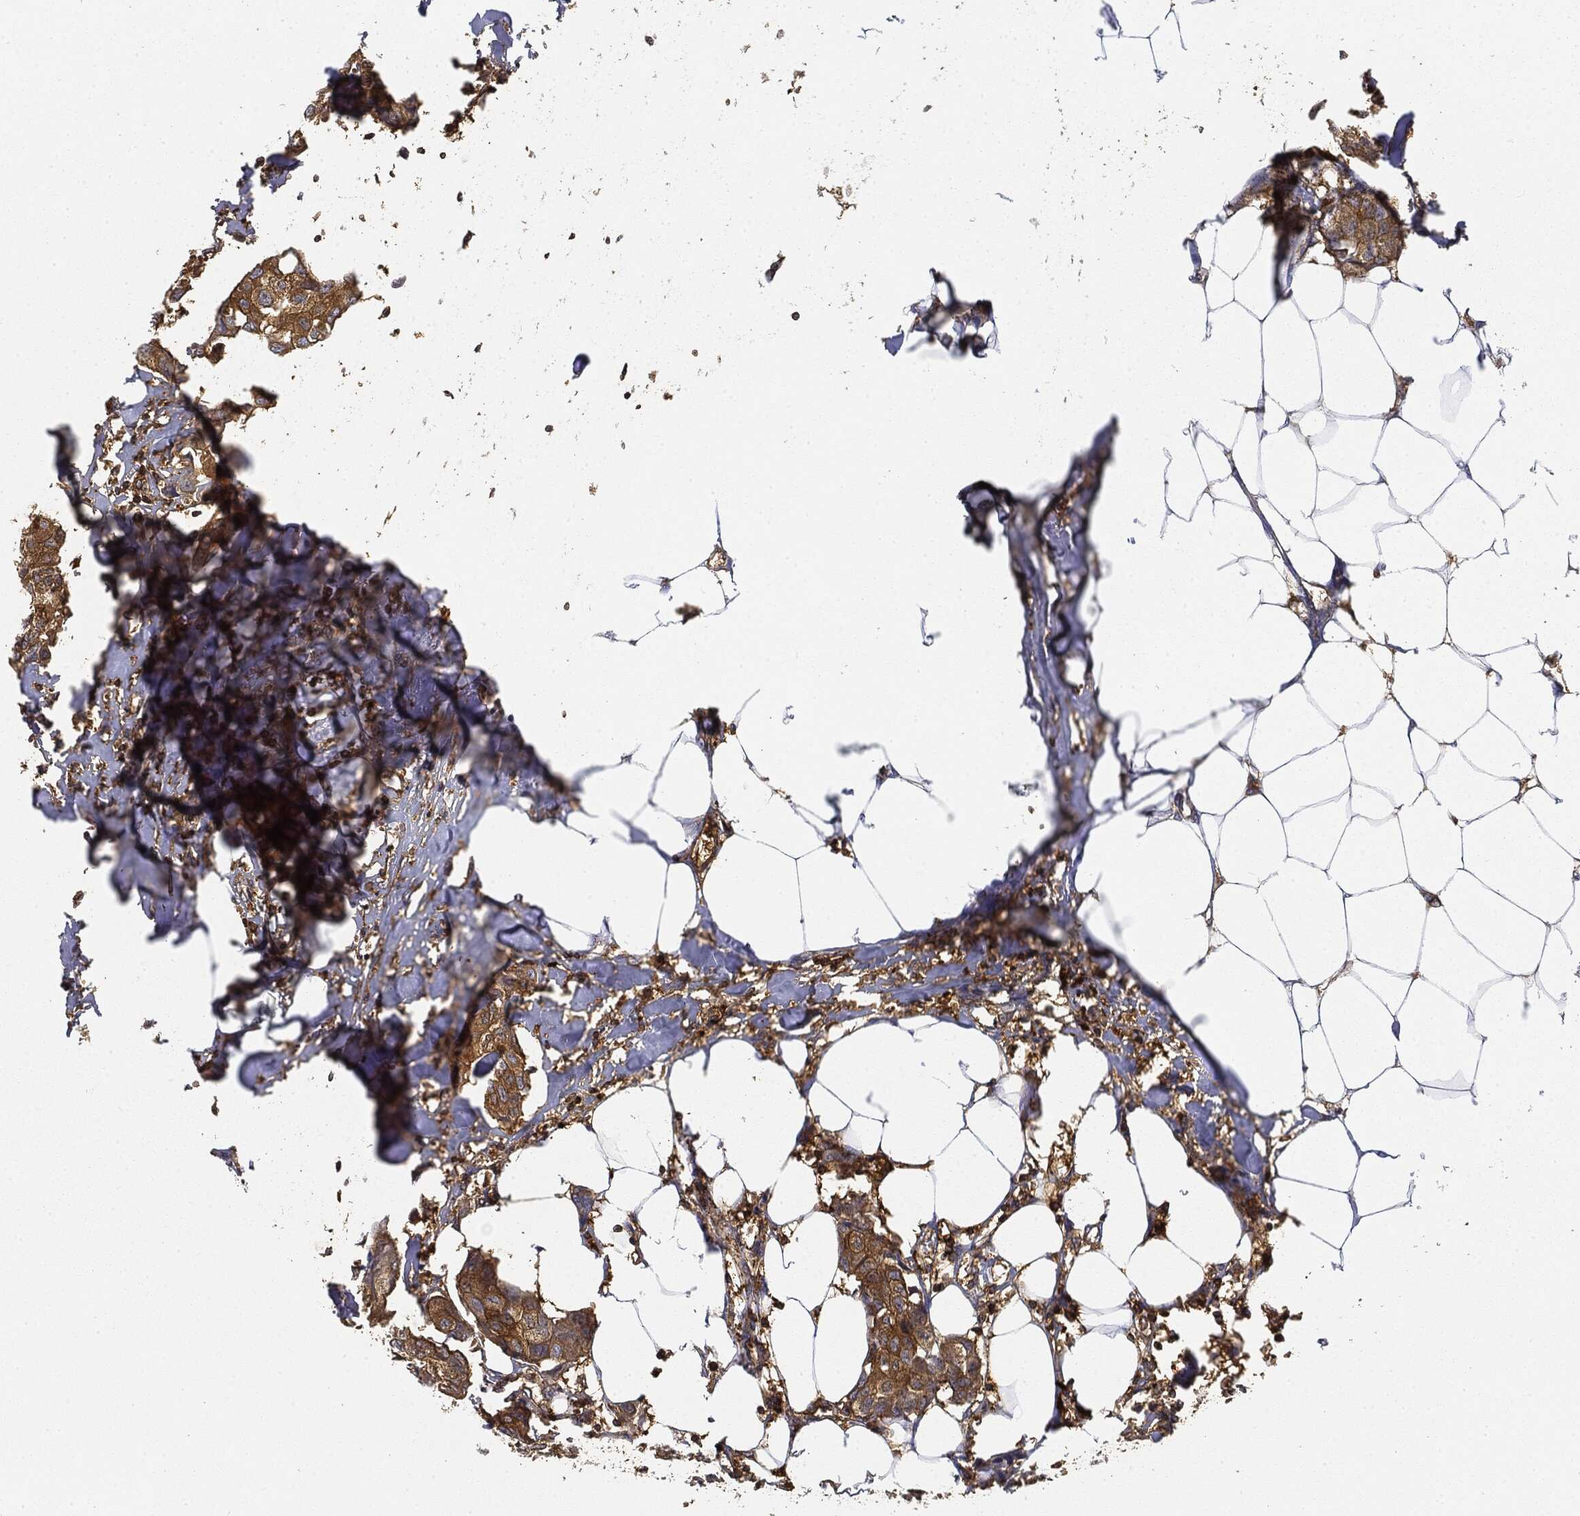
{"staining": {"intensity": "moderate", "quantity": ">75%", "location": "cytoplasmic/membranous"}, "tissue": "breast cancer", "cell_type": "Tumor cells", "image_type": "cancer", "snomed": [{"axis": "morphology", "description": "Duct carcinoma"}, {"axis": "topography", "description": "Breast"}], "caption": "High-power microscopy captured an immunohistochemistry micrograph of intraductal carcinoma (breast), revealing moderate cytoplasmic/membranous expression in about >75% of tumor cells. (DAB (3,3'-diaminobenzidine) IHC, brown staining for protein, blue staining for nuclei).", "gene": "WDR1", "patient": {"sex": "female", "age": 80}}